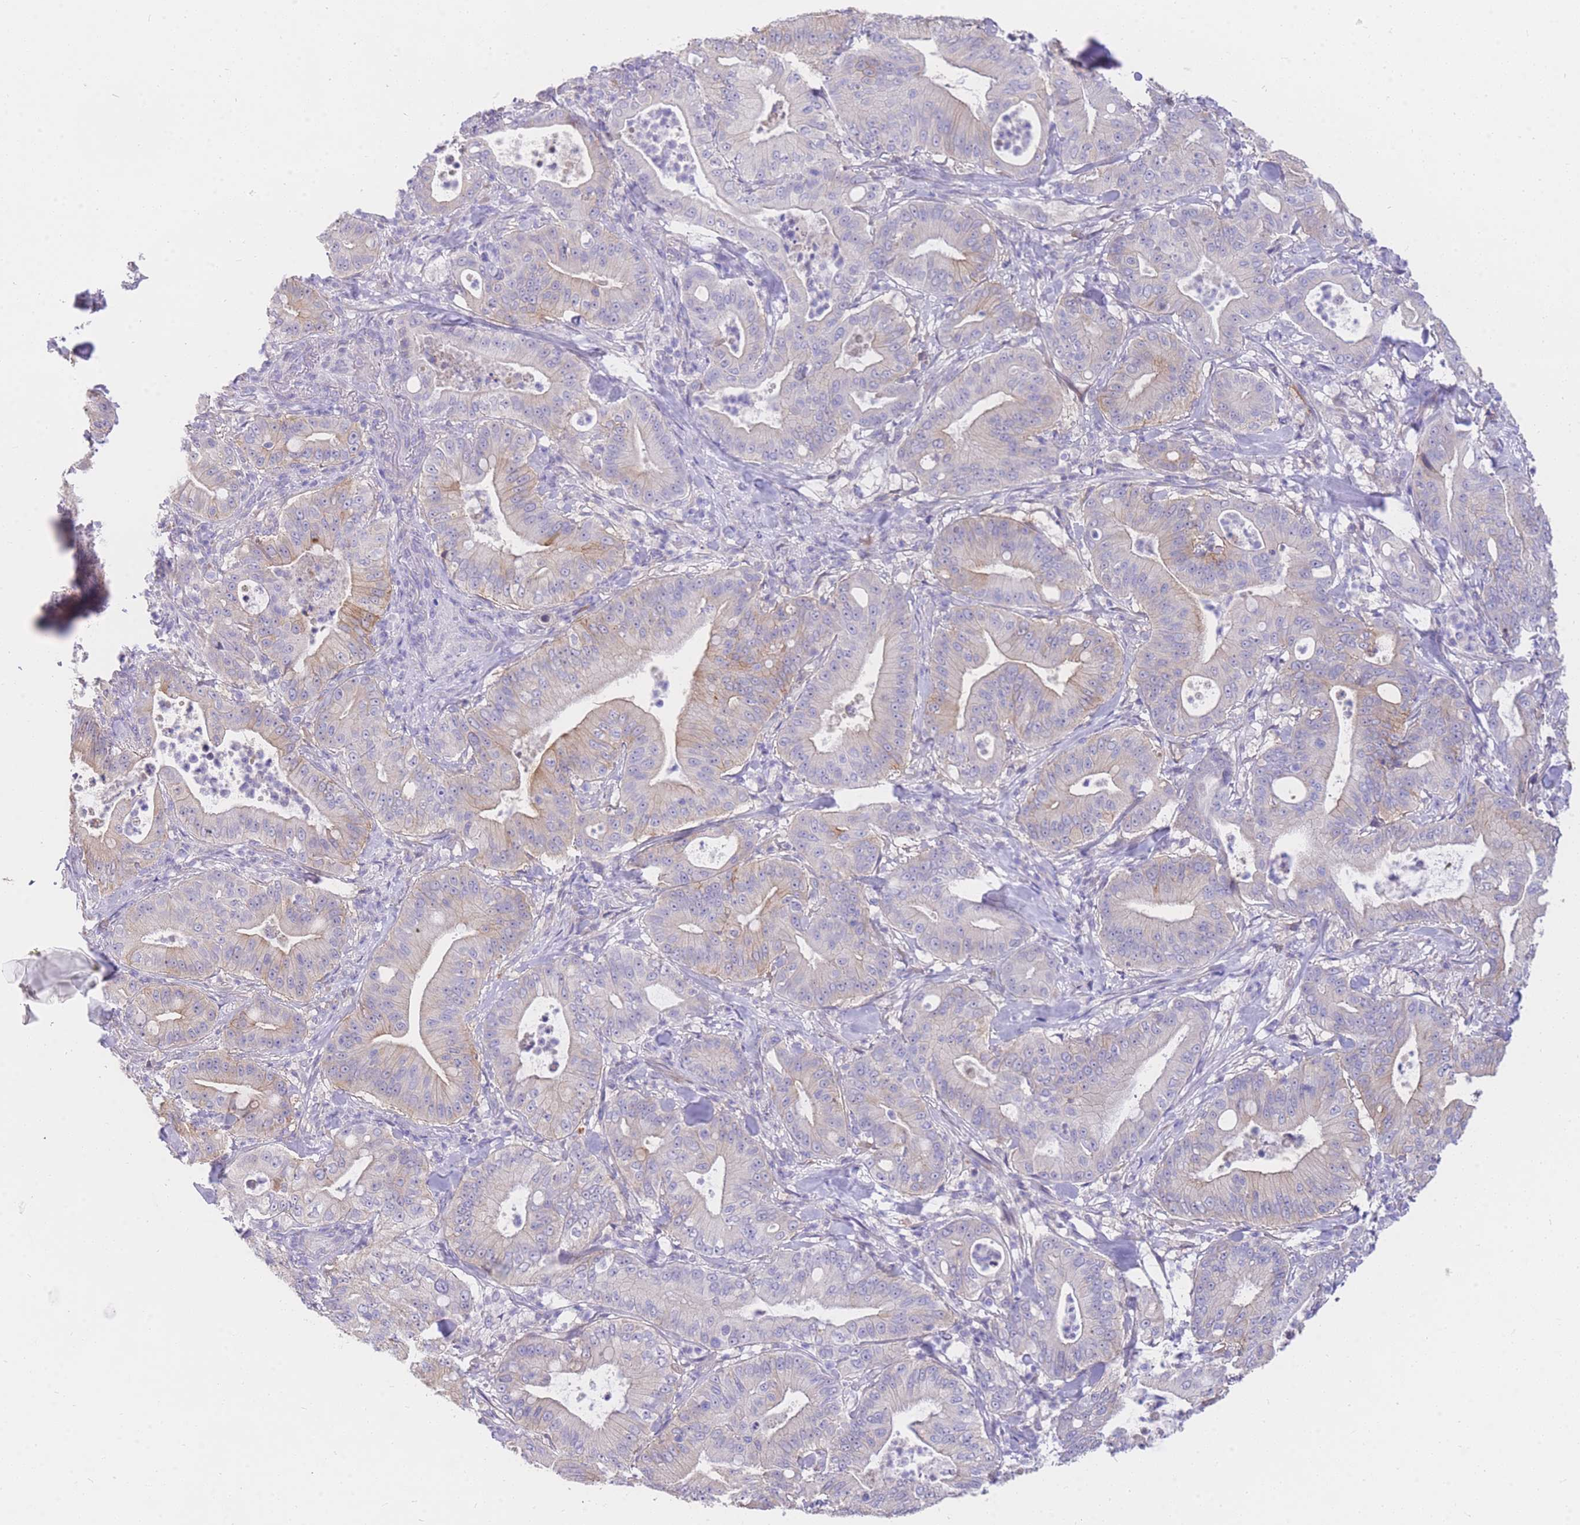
{"staining": {"intensity": "weak", "quantity": "<25%", "location": "cytoplasmic/membranous"}, "tissue": "pancreatic cancer", "cell_type": "Tumor cells", "image_type": "cancer", "snomed": [{"axis": "morphology", "description": "Adenocarcinoma, NOS"}, {"axis": "topography", "description": "Pancreas"}], "caption": "DAB immunohistochemical staining of pancreatic adenocarcinoma exhibits no significant positivity in tumor cells. (DAB IHC, high magnification).", "gene": "C2orf88", "patient": {"sex": "male", "age": 71}}